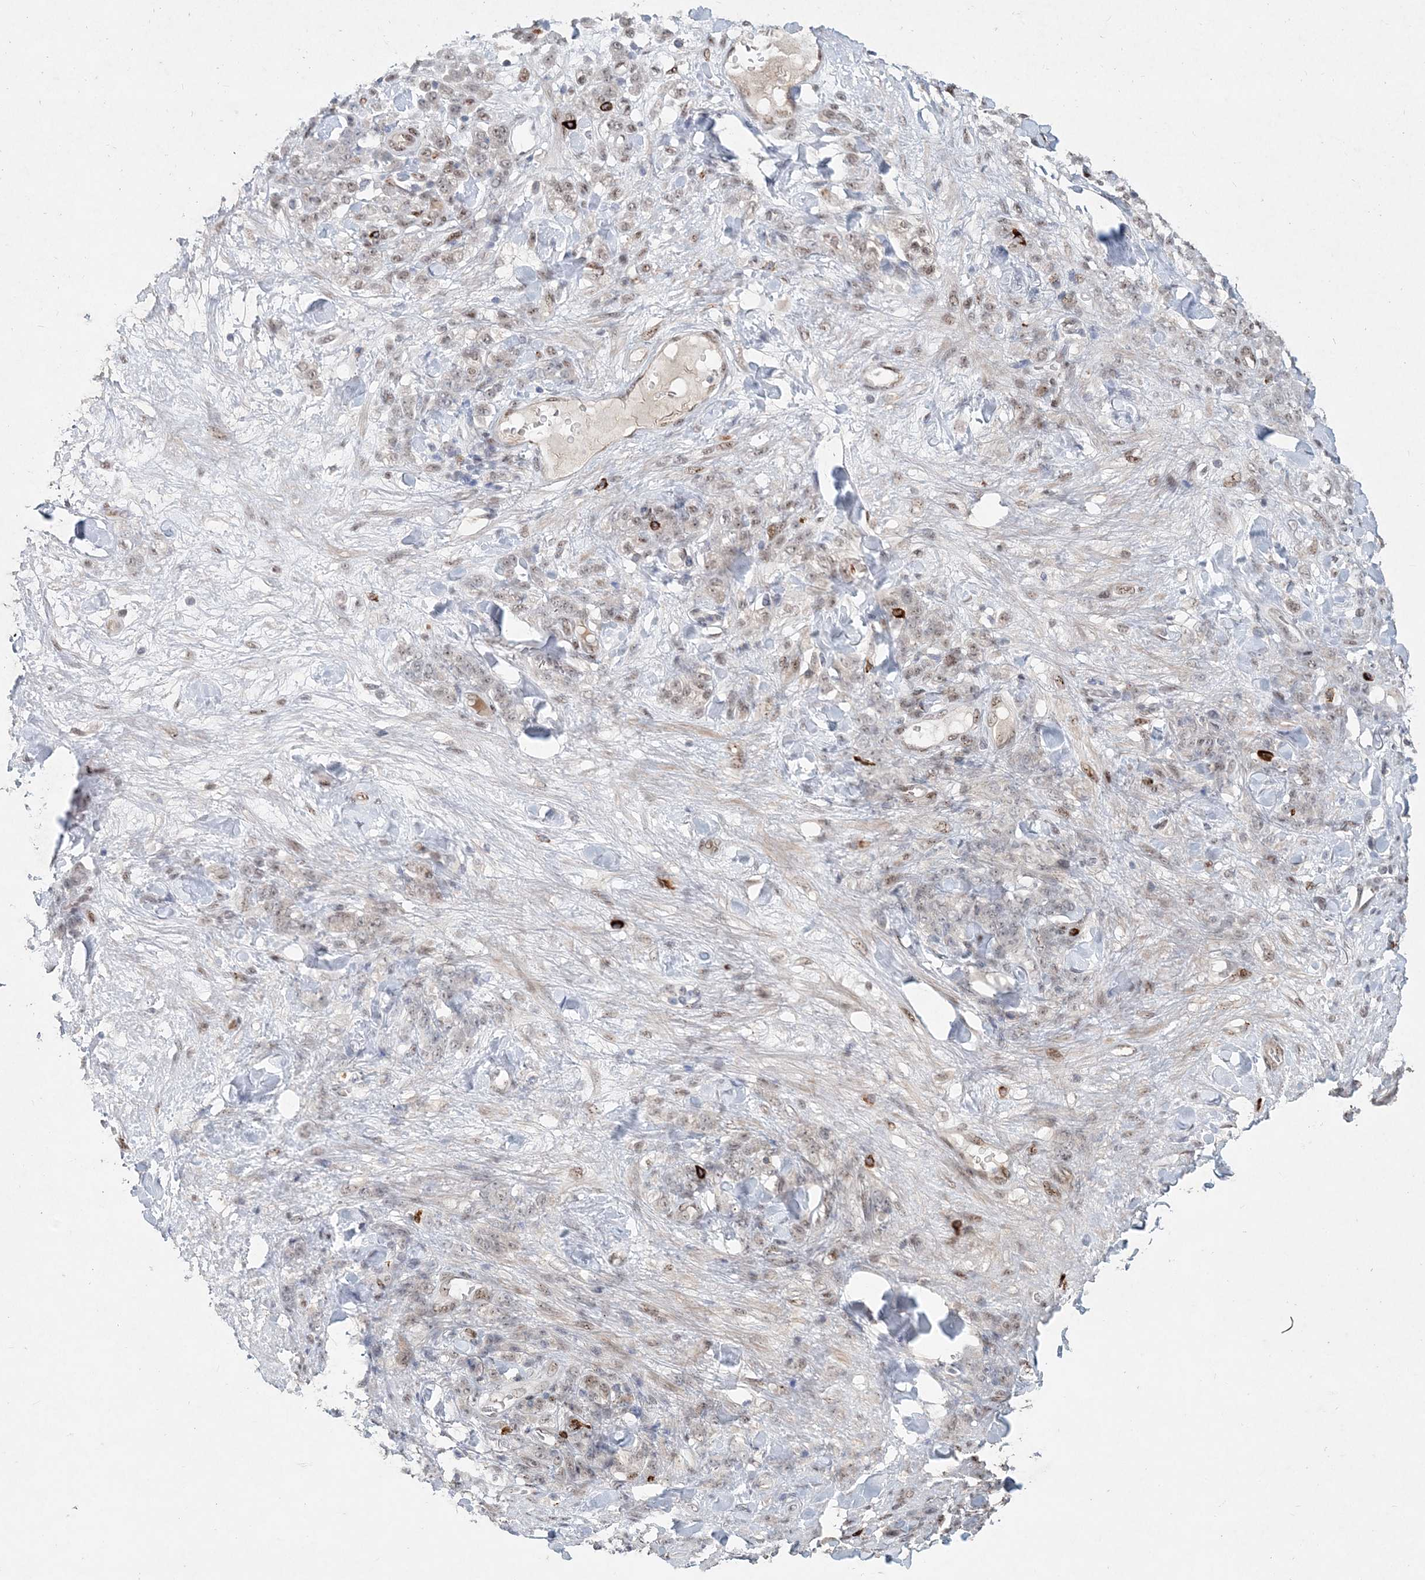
{"staining": {"intensity": "weak", "quantity": "25%-75%", "location": "nuclear"}, "tissue": "stomach cancer", "cell_type": "Tumor cells", "image_type": "cancer", "snomed": [{"axis": "morphology", "description": "Normal tissue, NOS"}, {"axis": "morphology", "description": "Adenocarcinoma, NOS"}, {"axis": "topography", "description": "Stomach"}], "caption": "IHC image of neoplastic tissue: stomach cancer stained using IHC reveals low levels of weak protein expression localized specifically in the nuclear of tumor cells, appearing as a nuclear brown color.", "gene": "GIN1", "patient": {"sex": "male", "age": 82}}